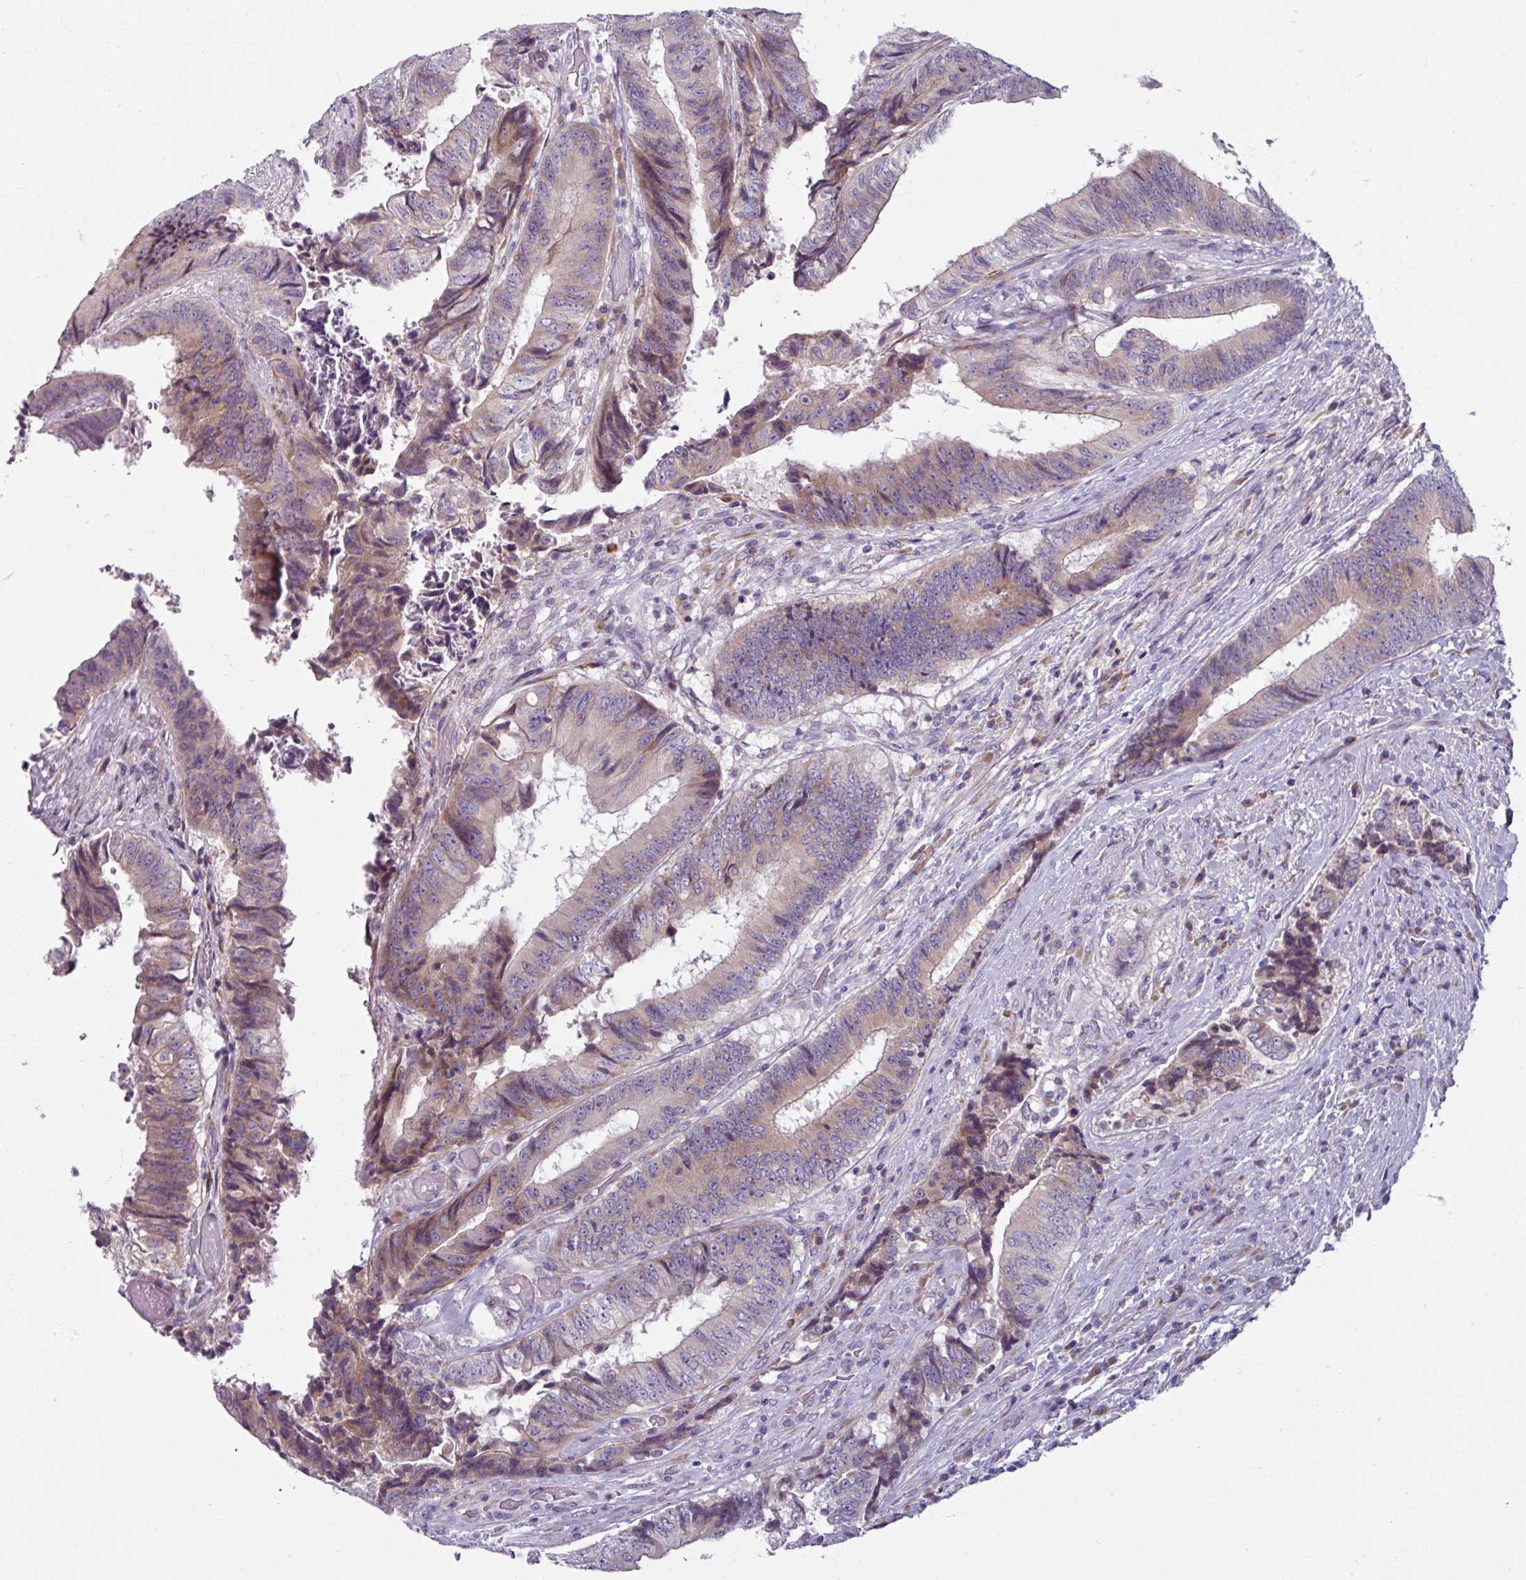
{"staining": {"intensity": "weak", "quantity": "25%-75%", "location": "cytoplasmic/membranous"}, "tissue": "colorectal cancer", "cell_type": "Tumor cells", "image_type": "cancer", "snomed": [{"axis": "morphology", "description": "Adenocarcinoma, NOS"}, {"axis": "topography", "description": "Rectum"}], "caption": "Adenocarcinoma (colorectal) stained with a brown dye exhibits weak cytoplasmic/membranous positive expression in about 25%-75% of tumor cells.", "gene": "SMIM11", "patient": {"sex": "male", "age": 72}}